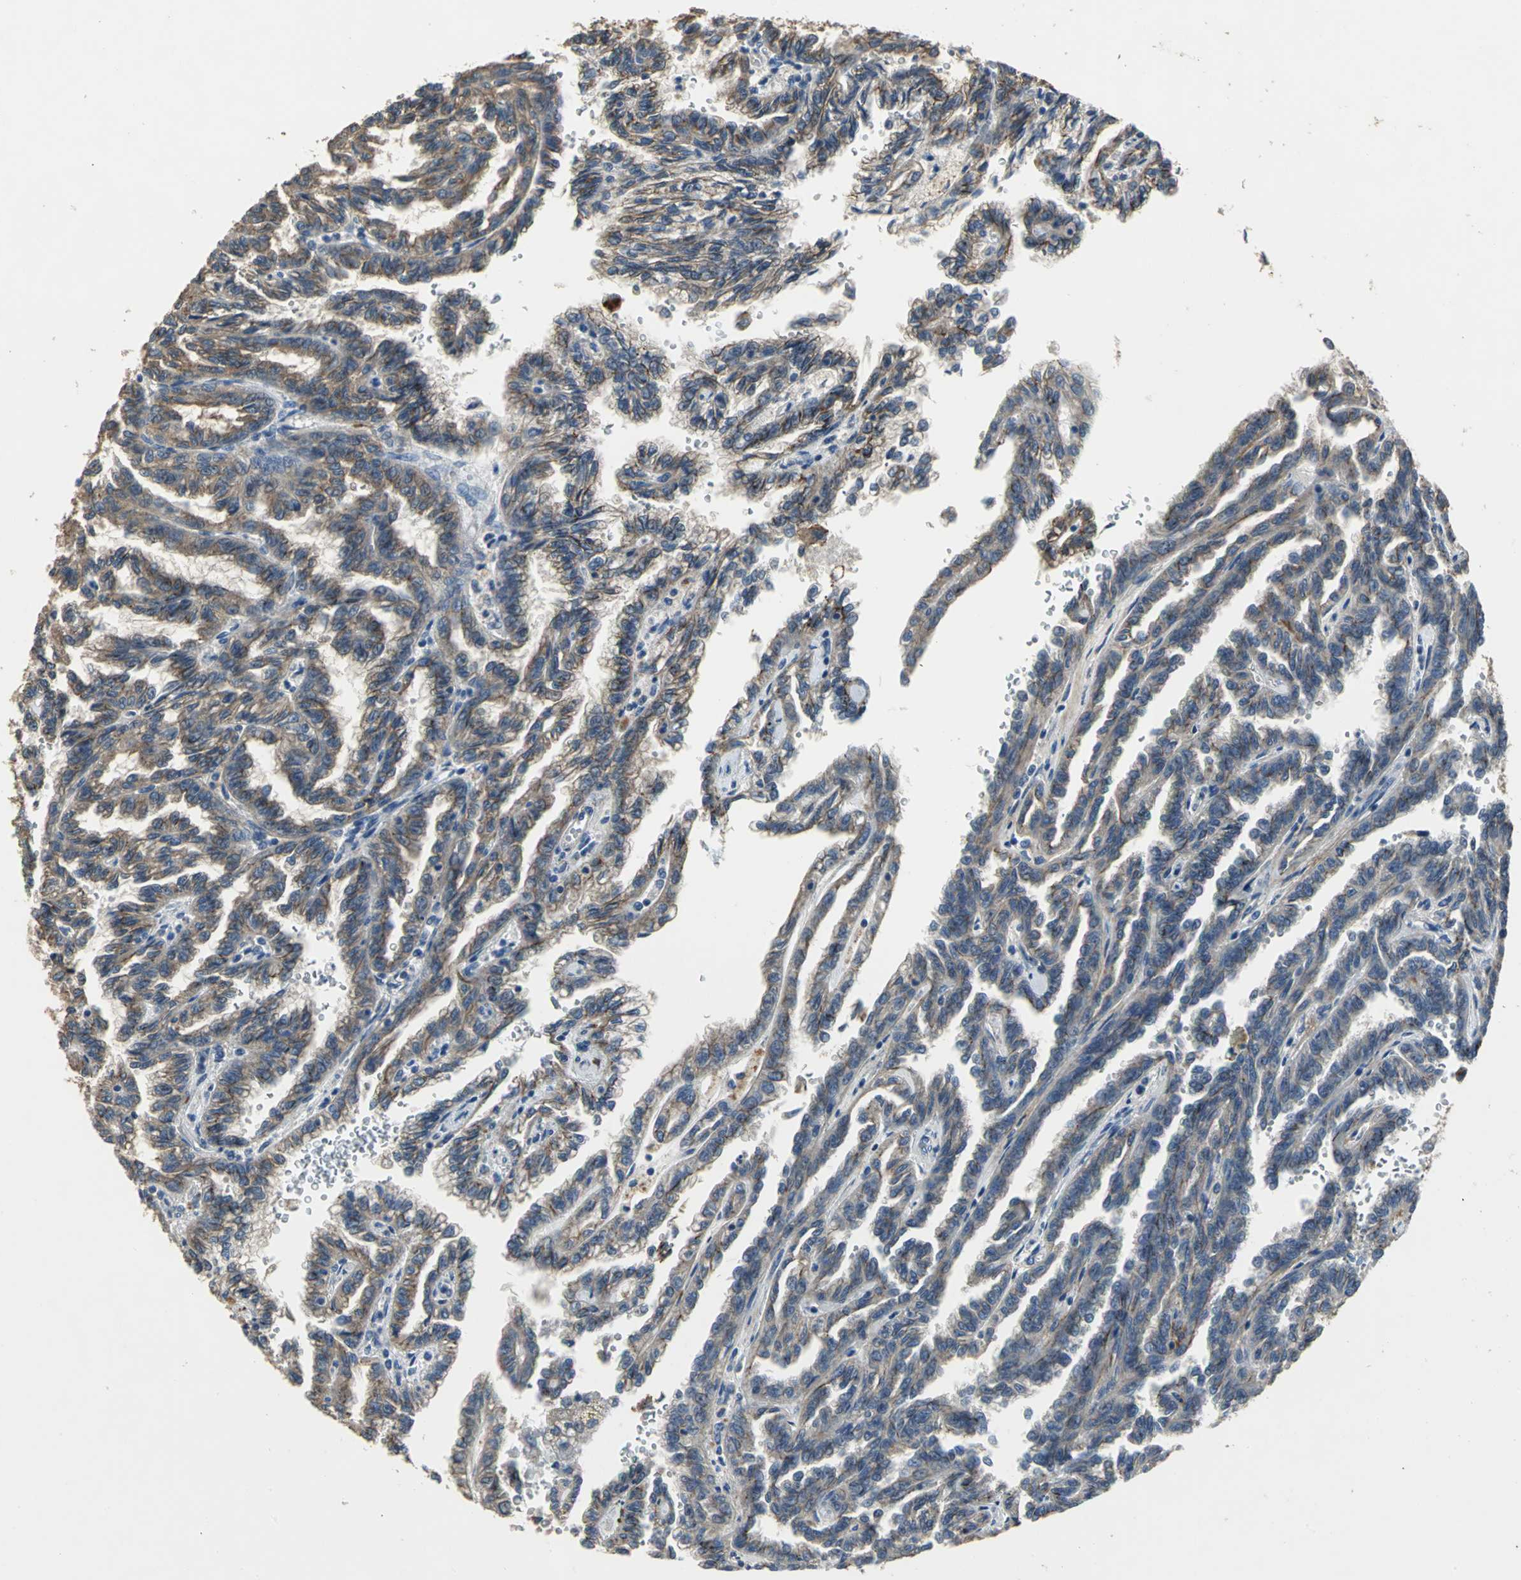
{"staining": {"intensity": "moderate", "quantity": ">75%", "location": "cytoplasmic/membranous"}, "tissue": "renal cancer", "cell_type": "Tumor cells", "image_type": "cancer", "snomed": [{"axis": "morphology", "description": "Inflammation, NOS"}, {"axis": "morphology", "description": "Adenocarcinoma, NOS"}, {"axis": "topography", "description": "Kidney"}], "caption": "The histopathology image demonstrates staining of renal adenocarcinoma, revealing moderate cytoplasmic/membranous protein staining (brown color) within tumor cells.", "gene": "OCLN", "patient": {"sex": "male", "age": 68}}